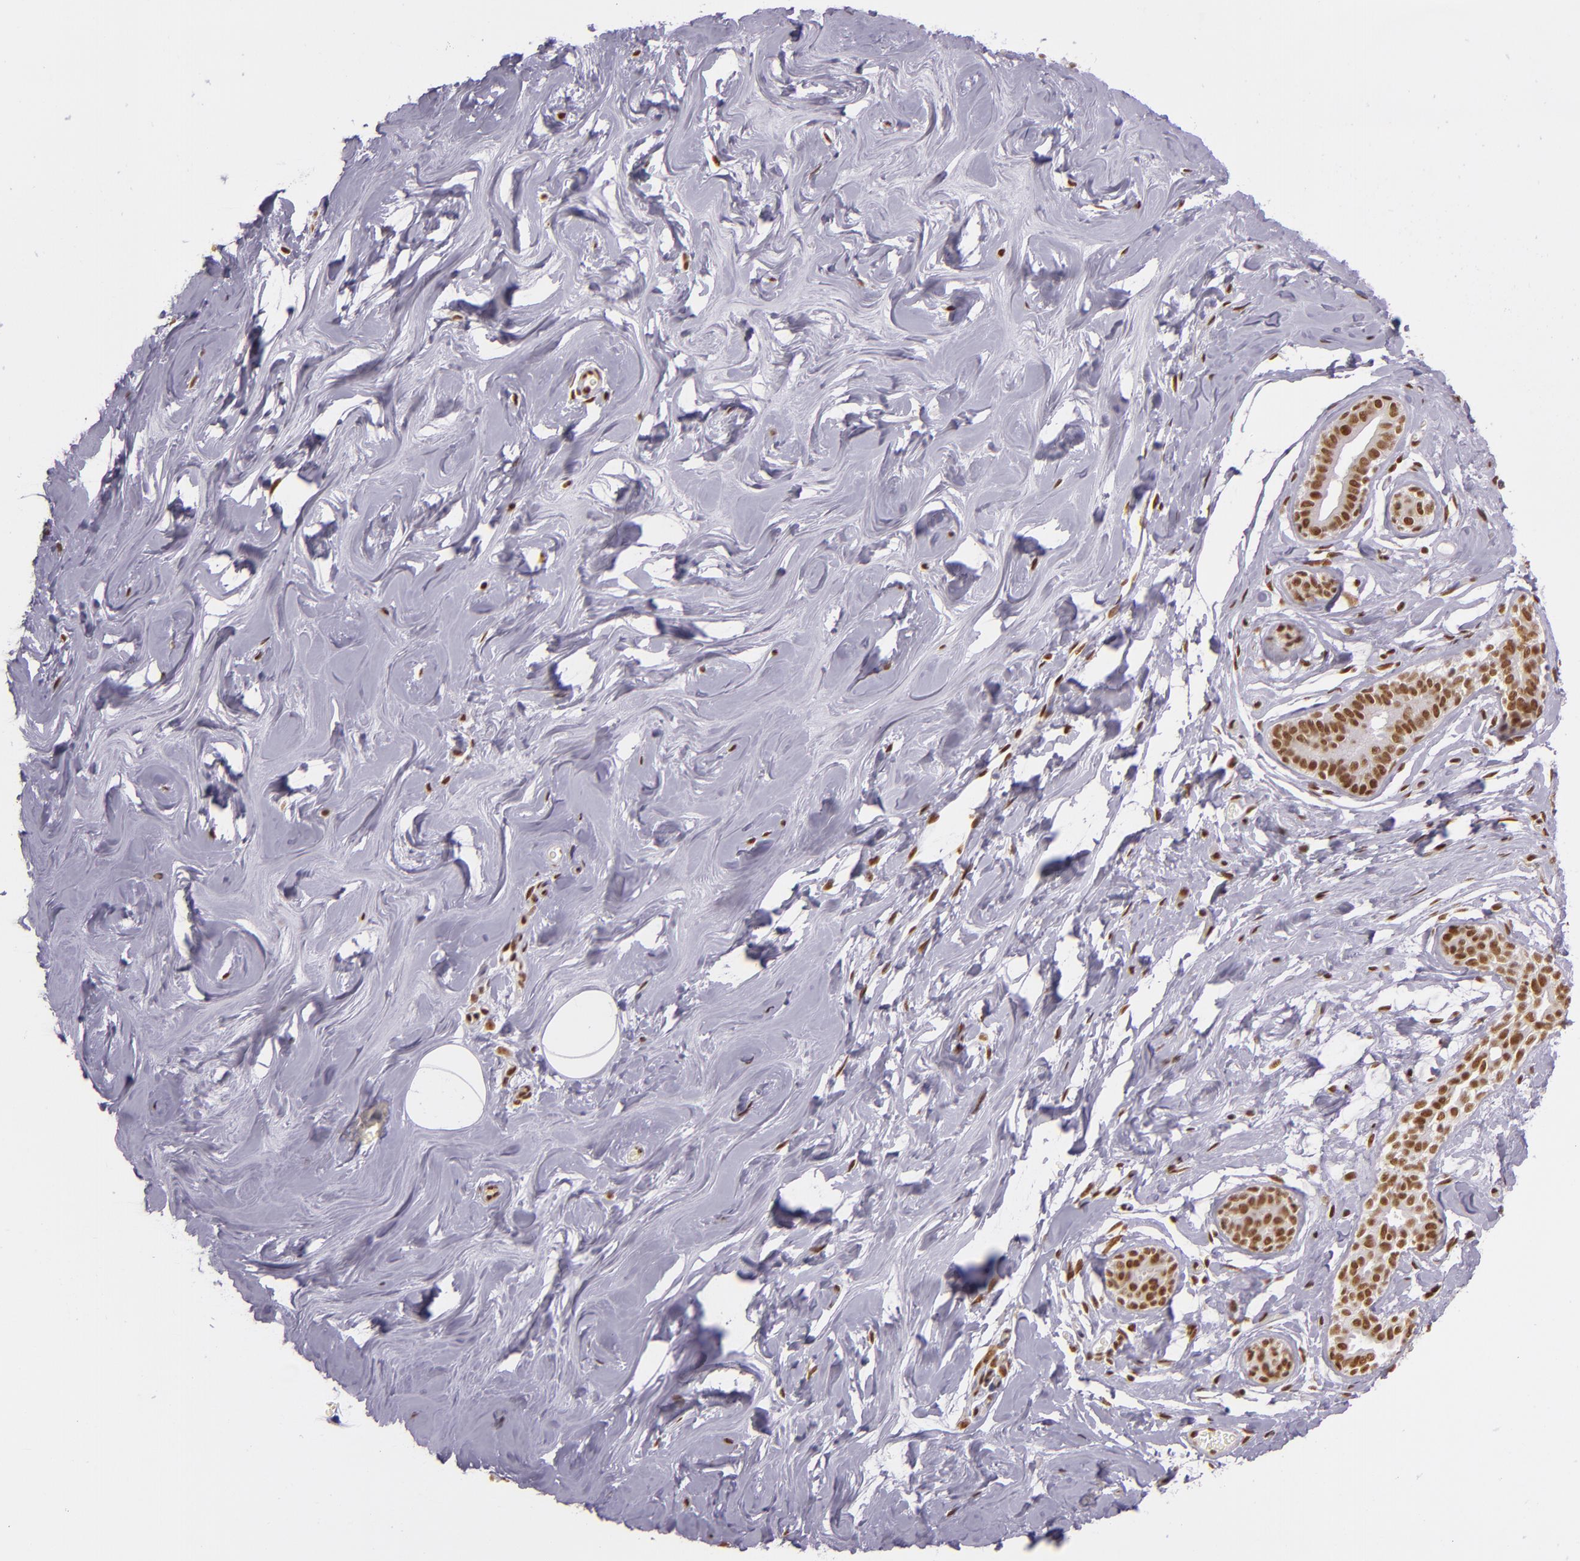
{"staining": {"intensity": "moderate", "quantity": ">75%", "location": "nuclear"}, "tissue": "breast", "cell_type": "Adipocytes", "image_type": "normal", "snomed": [{"axis": "morphology", "description": "Normal tissue, NOS"}, {"axis": "morphology", "description": "Fibrosis, NOS"}, {"axis": "topography", "description": "Breast"}], "caption": "Adipocytes demonstrate medium levels of moderate nuclear positivity in about >75% of cells in benign breast.", "gene": "USF1", "patient": {"sex": "female", "age": 39}}